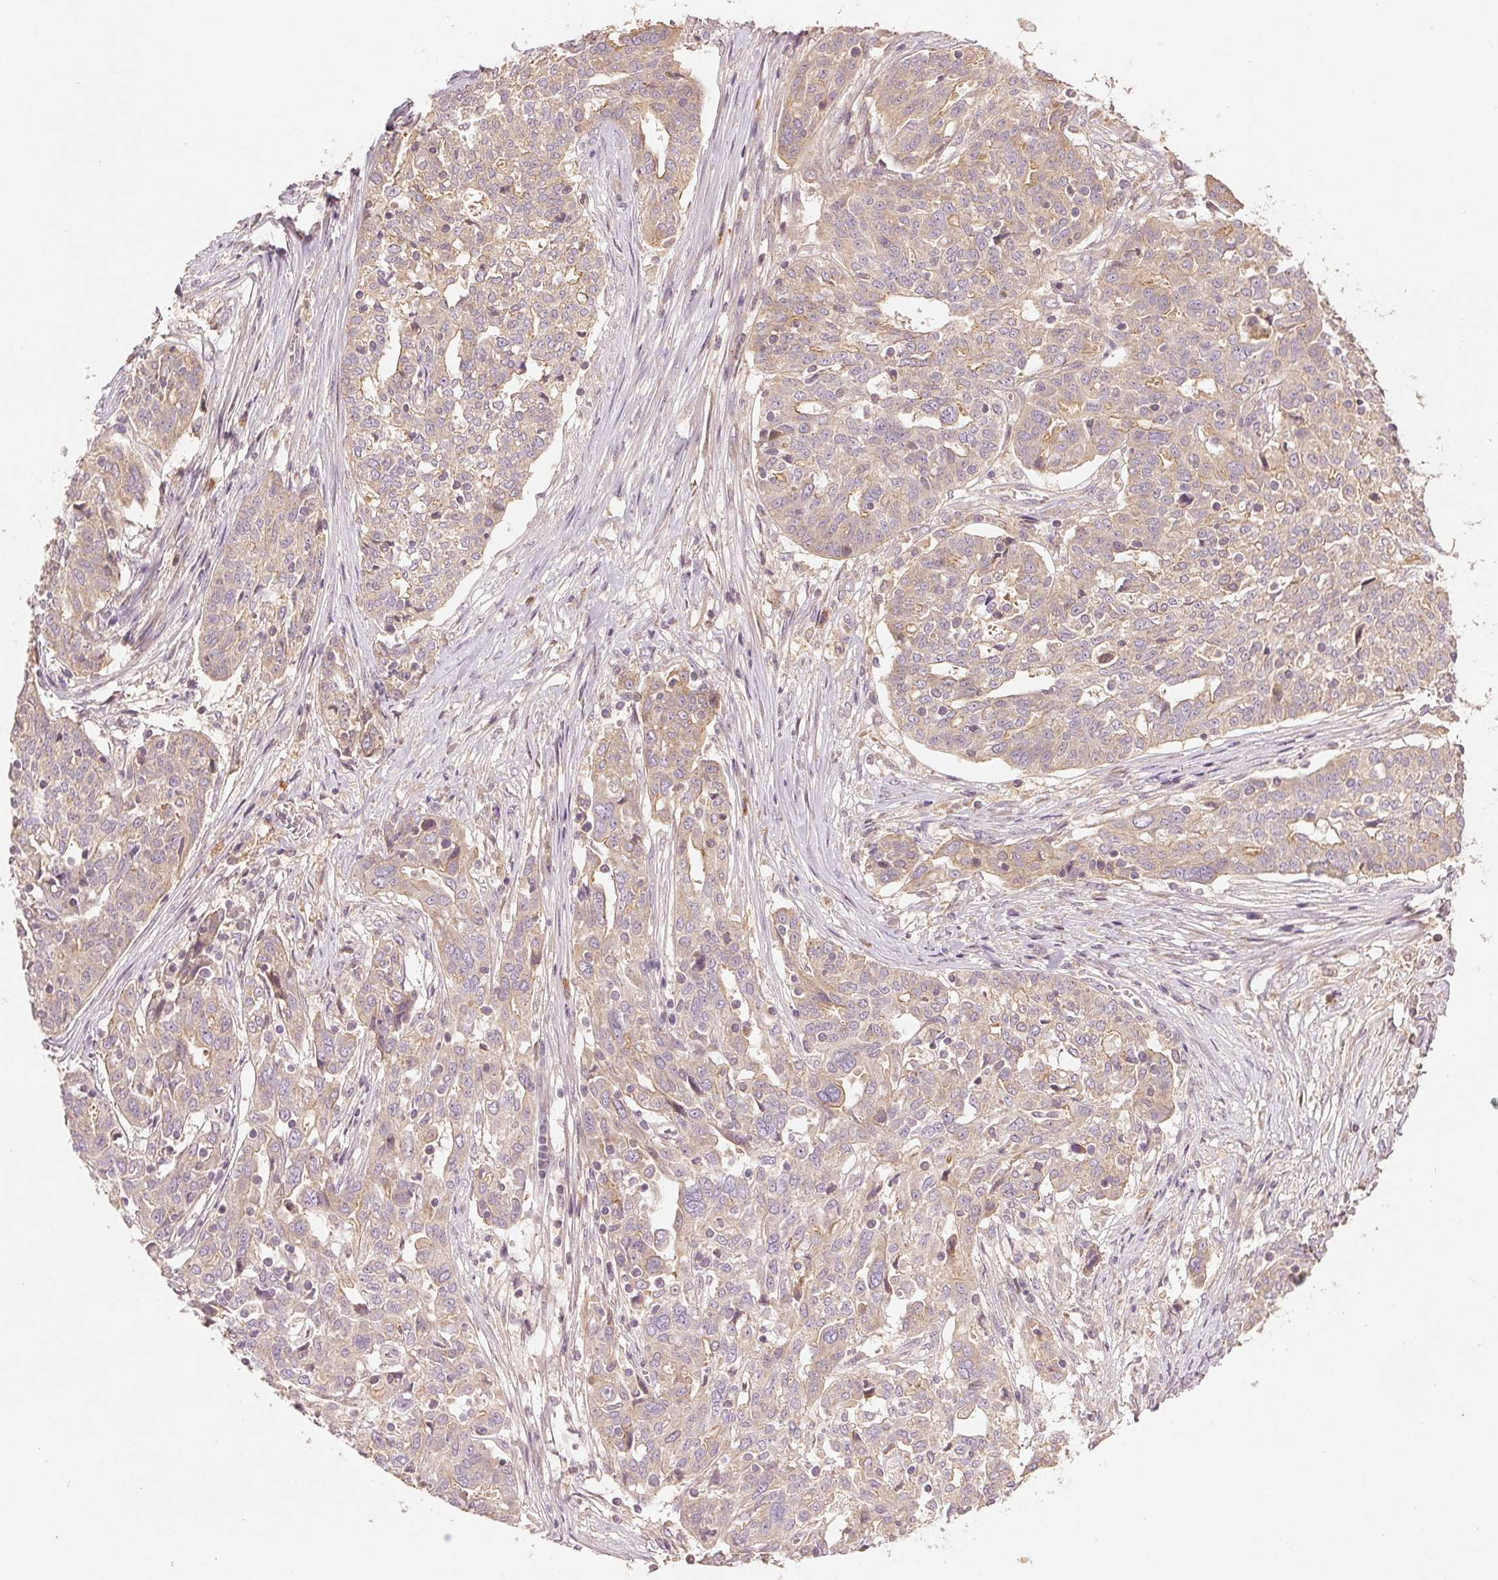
{"staining": {"intensity": "weak", "quantity": ">75%", "location": "cytoplasmic/membranous"}, "tissue": "ovarian cancer", "cell_type": "Tumor cells", "image_type": "cancer", "snomed": [{"axis": "morphology", "description": "Cystadenocarcinoma, serous, NOS"}, {"axis": "topography", "description": "Ovary"}], "caption": "Human ovarian cancer stained with a protein marker displays weak staining in tumor cells.", "gene": "YIF1B", "patient": {"sex": "female", "age": 67}}